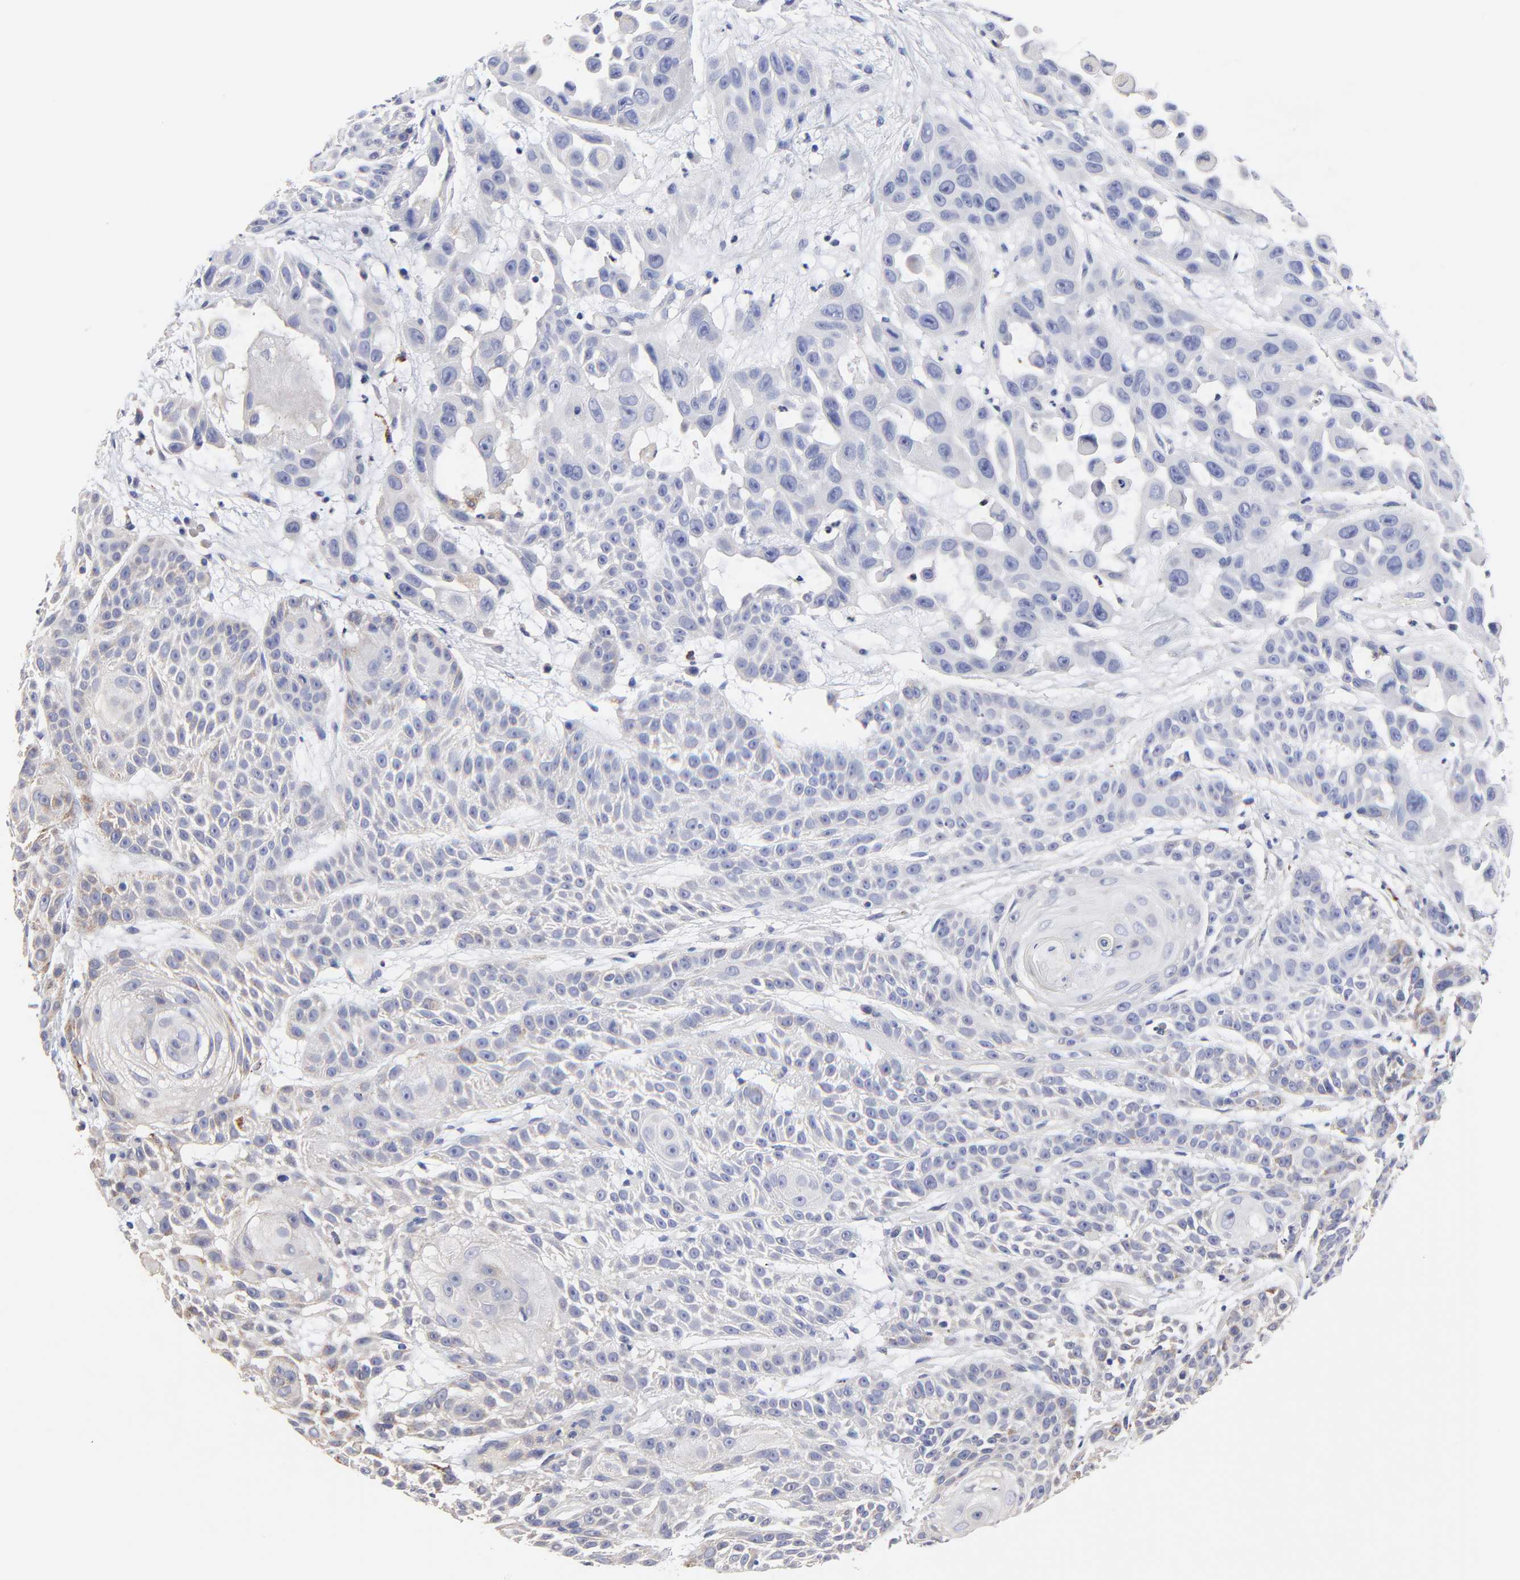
{"staining": {"intensity": "weak", "quantity": "<25%", "location": "cytoplasmic/membranous"}, "tissue": "skin cancer", "cell_type": "Tumor cells", "image_type": "cancer", "snomed": [{"axis": "morphology", "description": "Squamous cell carcinoma, NOS"}, {"axis": "topography", "description": "Skin"}], "caption": "Immunohistochemistry (IHC) of skin cancer demonstrates no staining in tumor cells.", "gene": "FBXO10", "patient": {"sex": "male", "age": 81}}